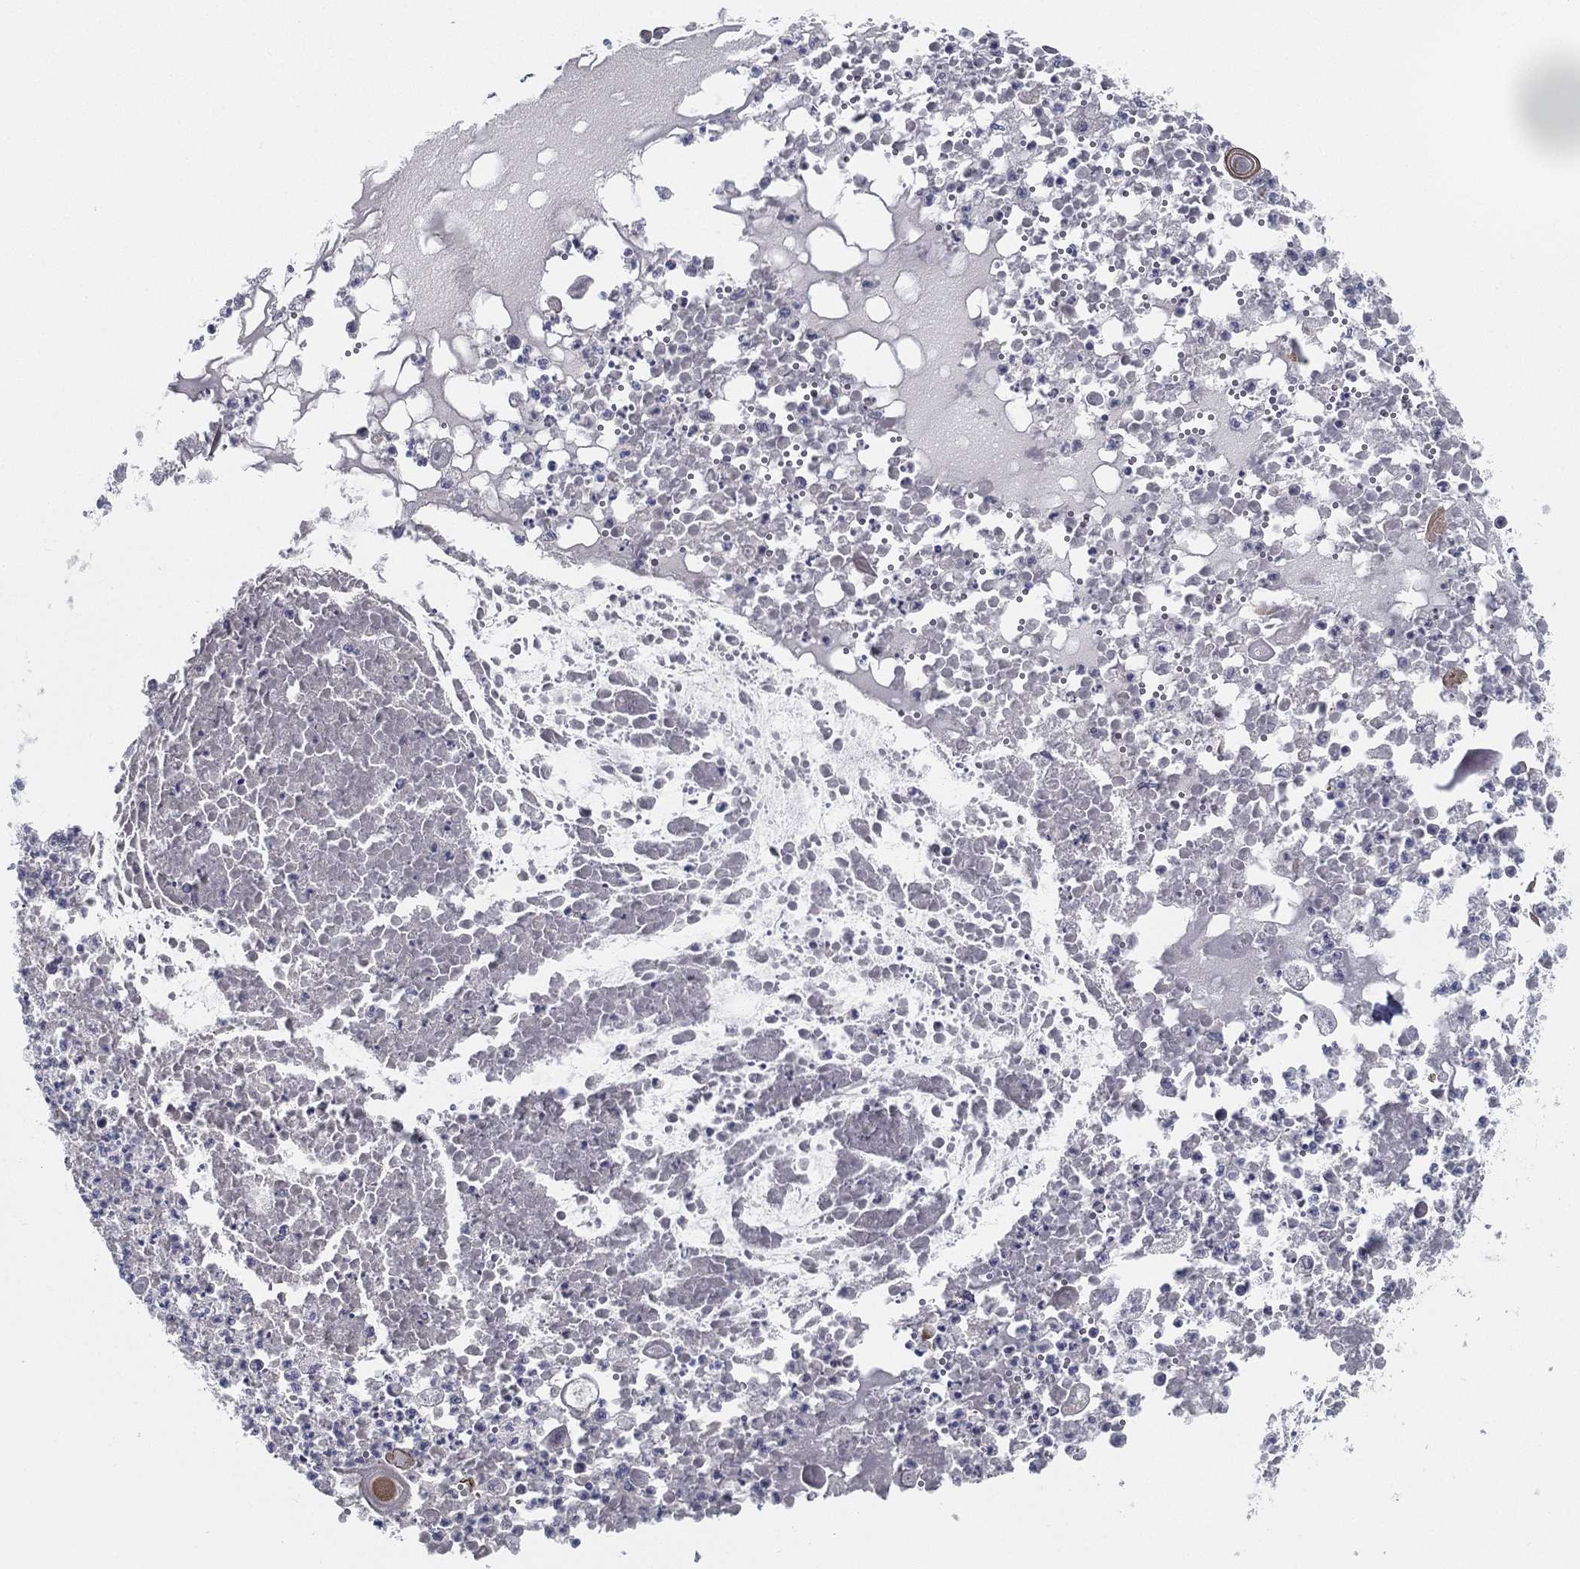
{"staining": {"intensity": "weak", "quantity": "<25%", "location": "cytoplasmic/membranous"}, "tissue": "pancreatic cancer", "cell_type": "Tumor cells", "image_type": "cancer", "snomed": [{"axis": "morphology", "description": "Normal tissue, NOS"}, {"axis": "morphology", "description": "Adenocarcinoma, NOS"}, {"axis": "topography", "description": "Pancreas"}], "caption": "An immunohistochemistry photomicrograph of adenocarcinoma (pancreatic) is shown. There is no staining in tumor cells of adenocarcinoma (pancreatic).", "gene": "LRRC56", "patient": {"sex": "female", "age": 58}}